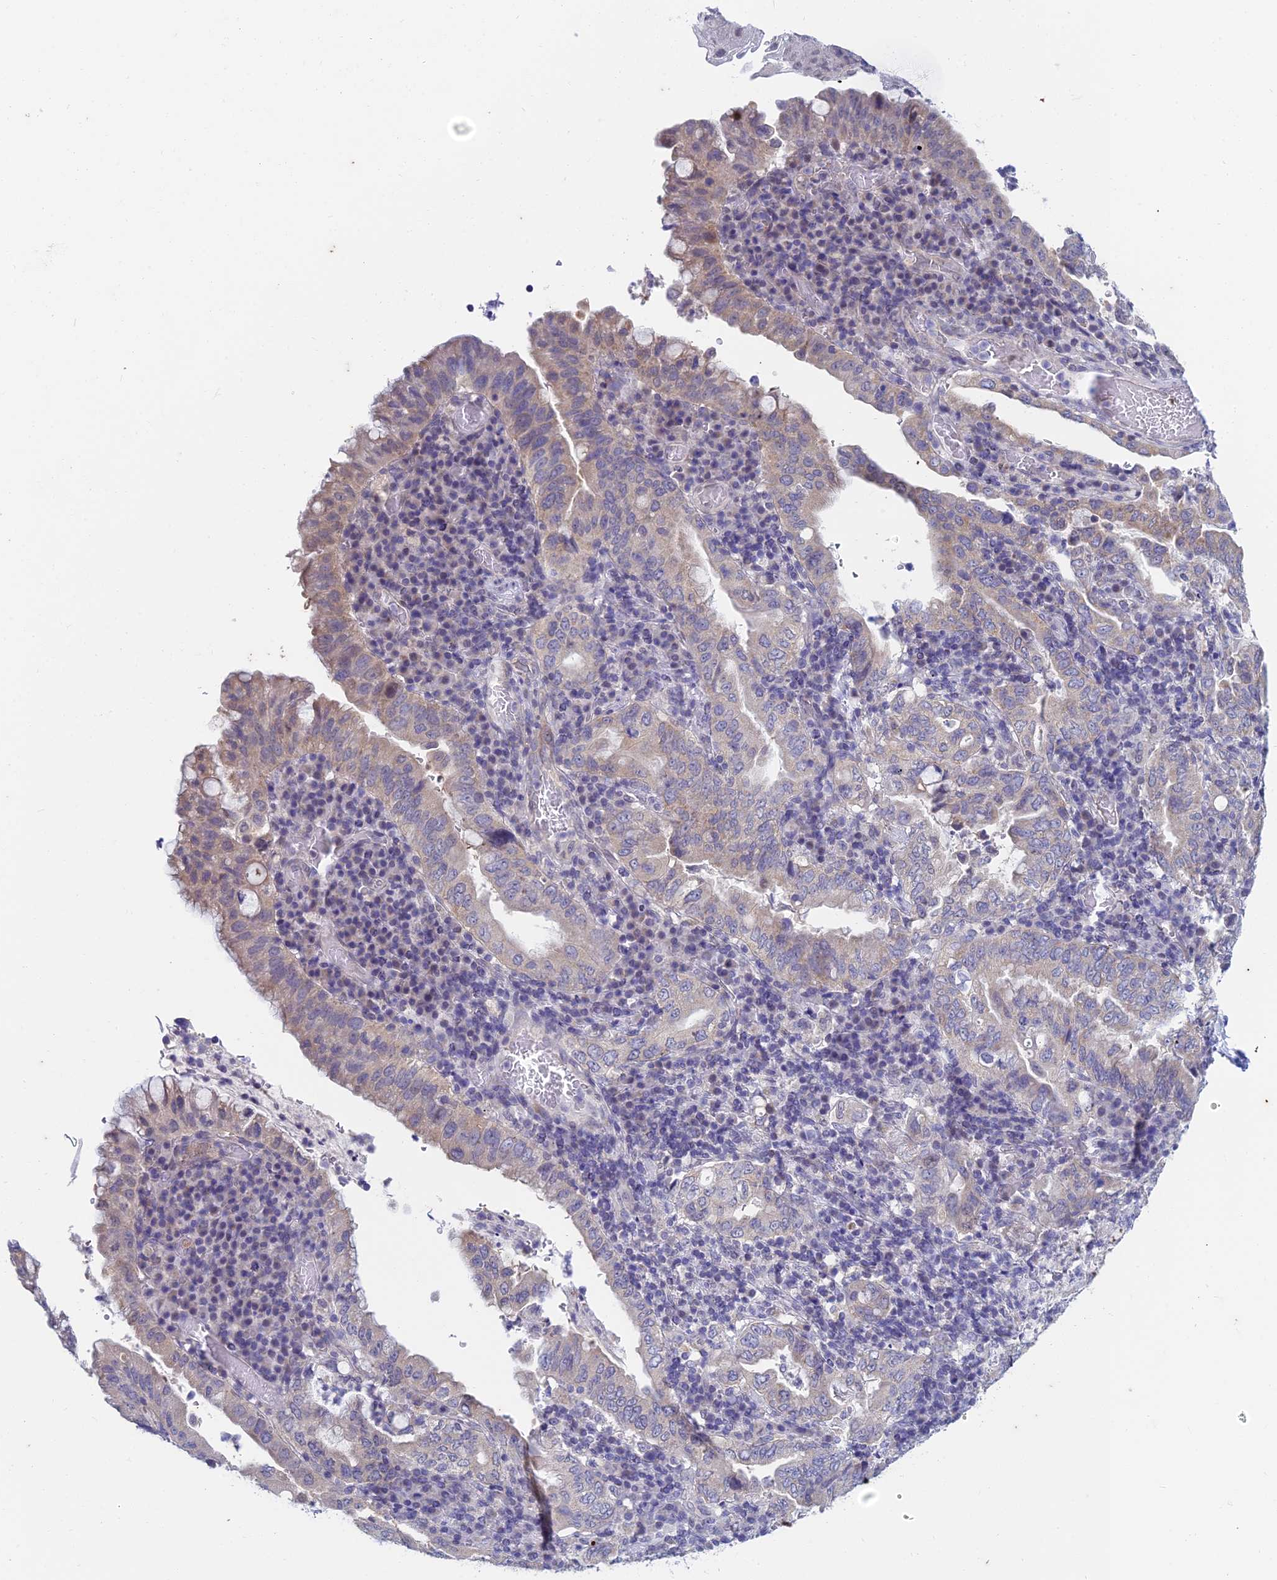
{"staining": {"intensity": "weak", "quantity": "25%-75%", "location": "cytoplasmic/membranous"}, "tissue": "stomach cancer", "cell_type": "Tumor cells", "image_type": "cancer", "snomed": [{"axis": "morphology", "description": "Normal tissue, NOS"}, {"axis": "morphology", "description": "Adenocarcinoma, NOS"}, {"axis": "topography", "description": "Esophagus"}, {"axis": "topography", "description": "Stomach, upper"}, {"axis": "topography", "description": "Peripheral nerve tissue"}], "caption": "The immunohistochemical stain highlights weak cytoplasmic/membranous expression in tumor cells of stomach cancer tissue.", "gene": "EEF2KMT", "patient": {"sex": "male", "age": 62}}